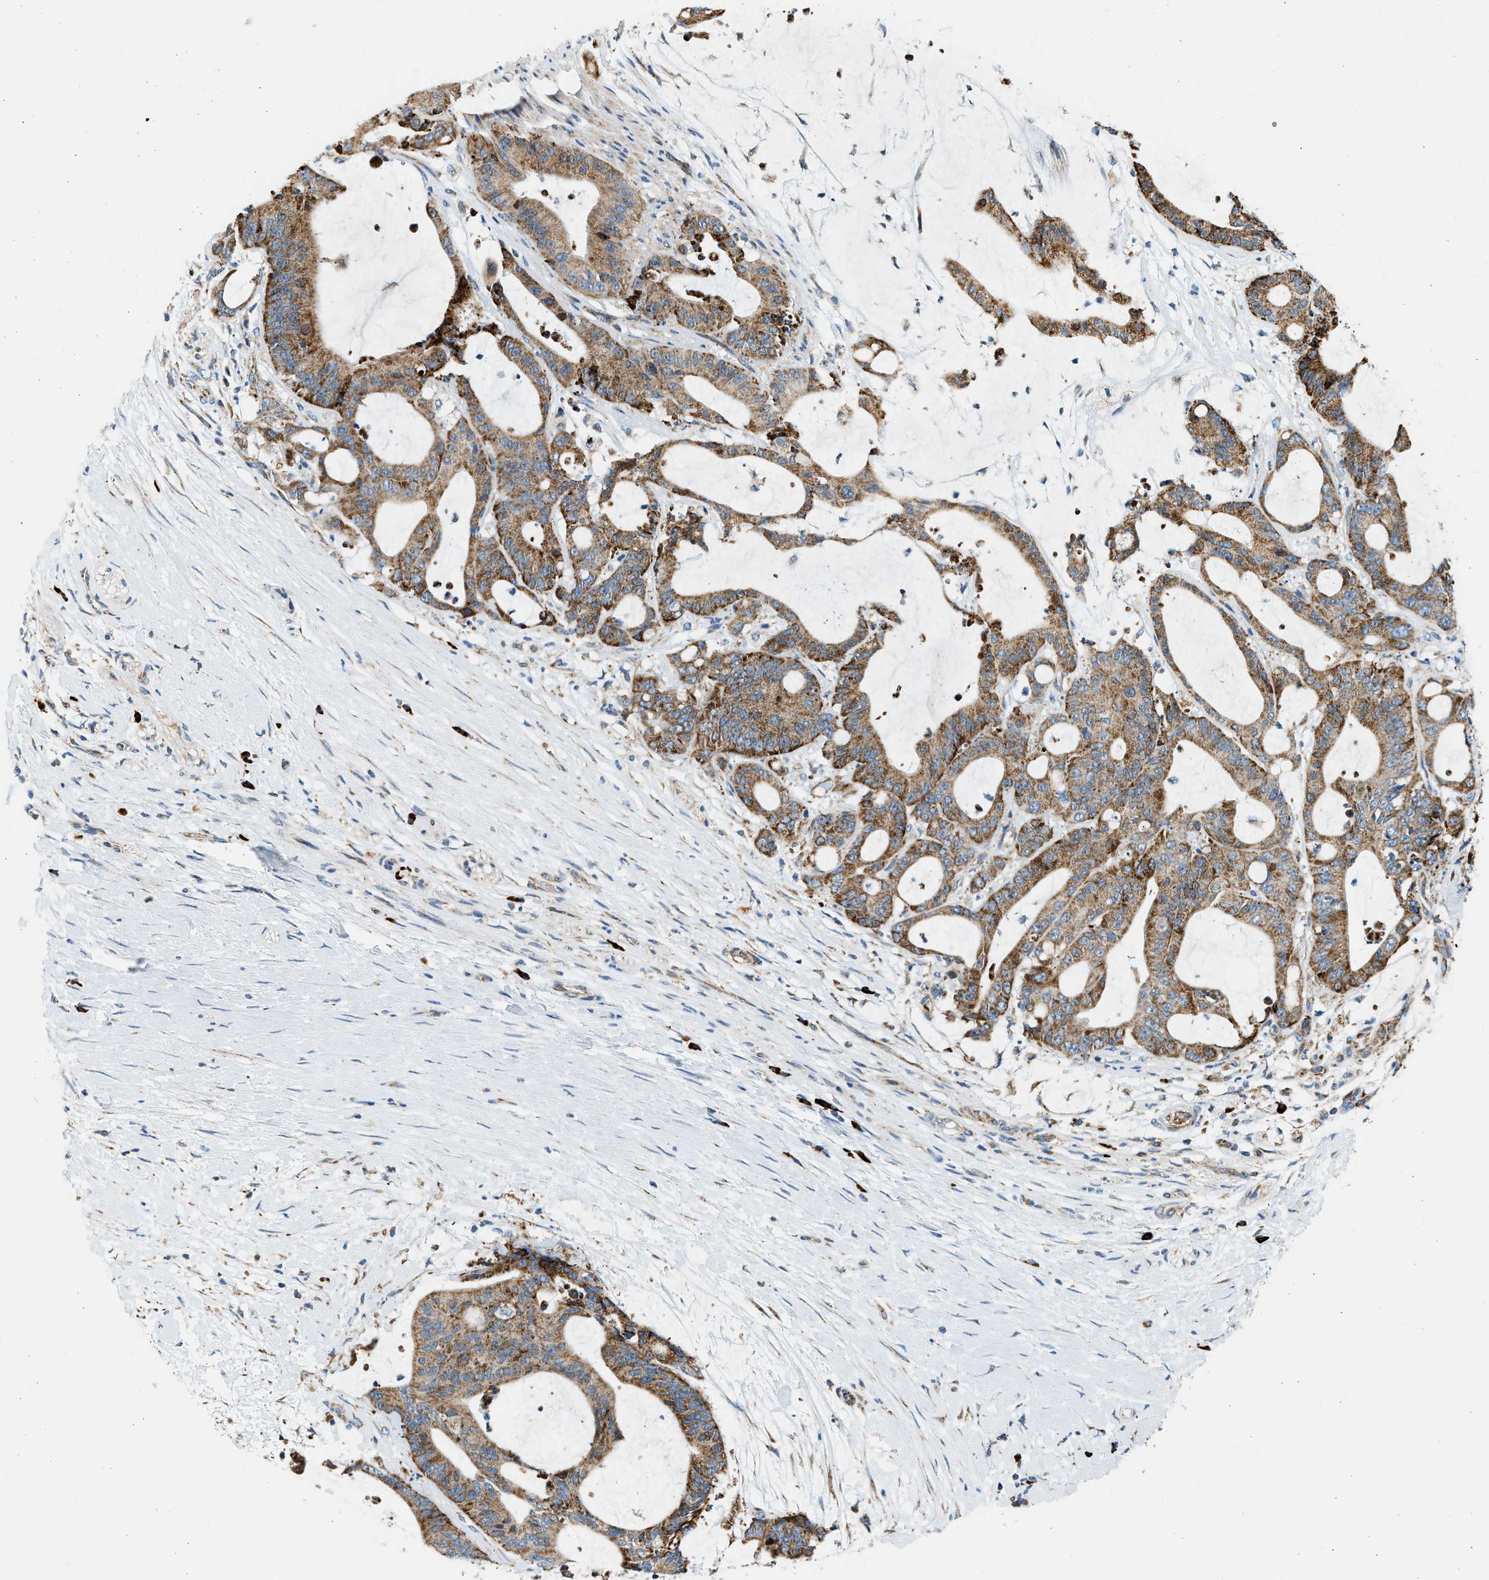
{"staining": {"intensity": "strong", "quantity": ">75%", "location": "cytoplasmic/membranous"}, "tissue": "liver cancer", "cell_type": "Tumor cells", "image_type": "cancer", "snomed": [{"axis": "morphology", "description": "Cholangiocarcinoma"}, {"axis": "topography", "description": "Liver"}], "caption": "IHC (DAB (3,3'-diaminobenzidine)) staining of liver cancer exhibits strong cytoplasmic/membranous protein staining in about >75% of tumor cells.", "gene": "KCNMB3", "patient": {"sex": "female", "age": 73}}